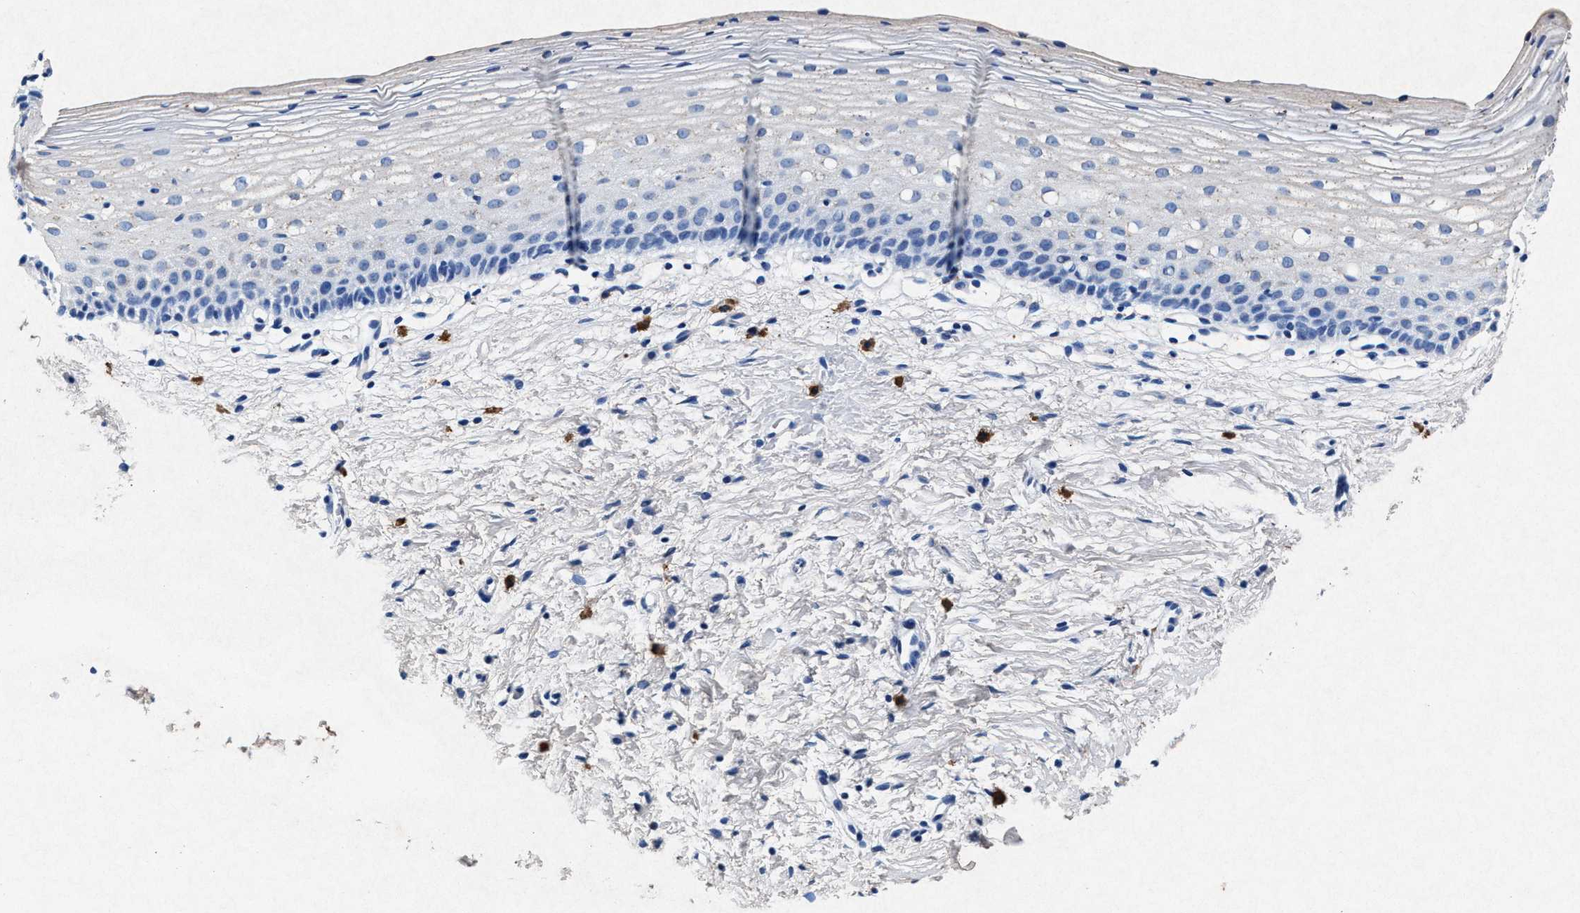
{"staining": {"intensity": "moderate", "quantity": "<25%", "location": "cytoplasmic/membranous"}, "tissue": "cervix", "cell_type": "Glandular cells", "image_type": "normal", "snomed": [{"axis": "morphology", "description": "Normal tissue, NOS"}, {"axis": "topography", "description": "Cervix"}], "caption": "The image shows staining of normal cervix, revealing moderate cytoplasmic/membranous protein positivity (brown color) within glandular cells.", "gene": "MAP6", "patient": {"sex": "female", "age": 72}}